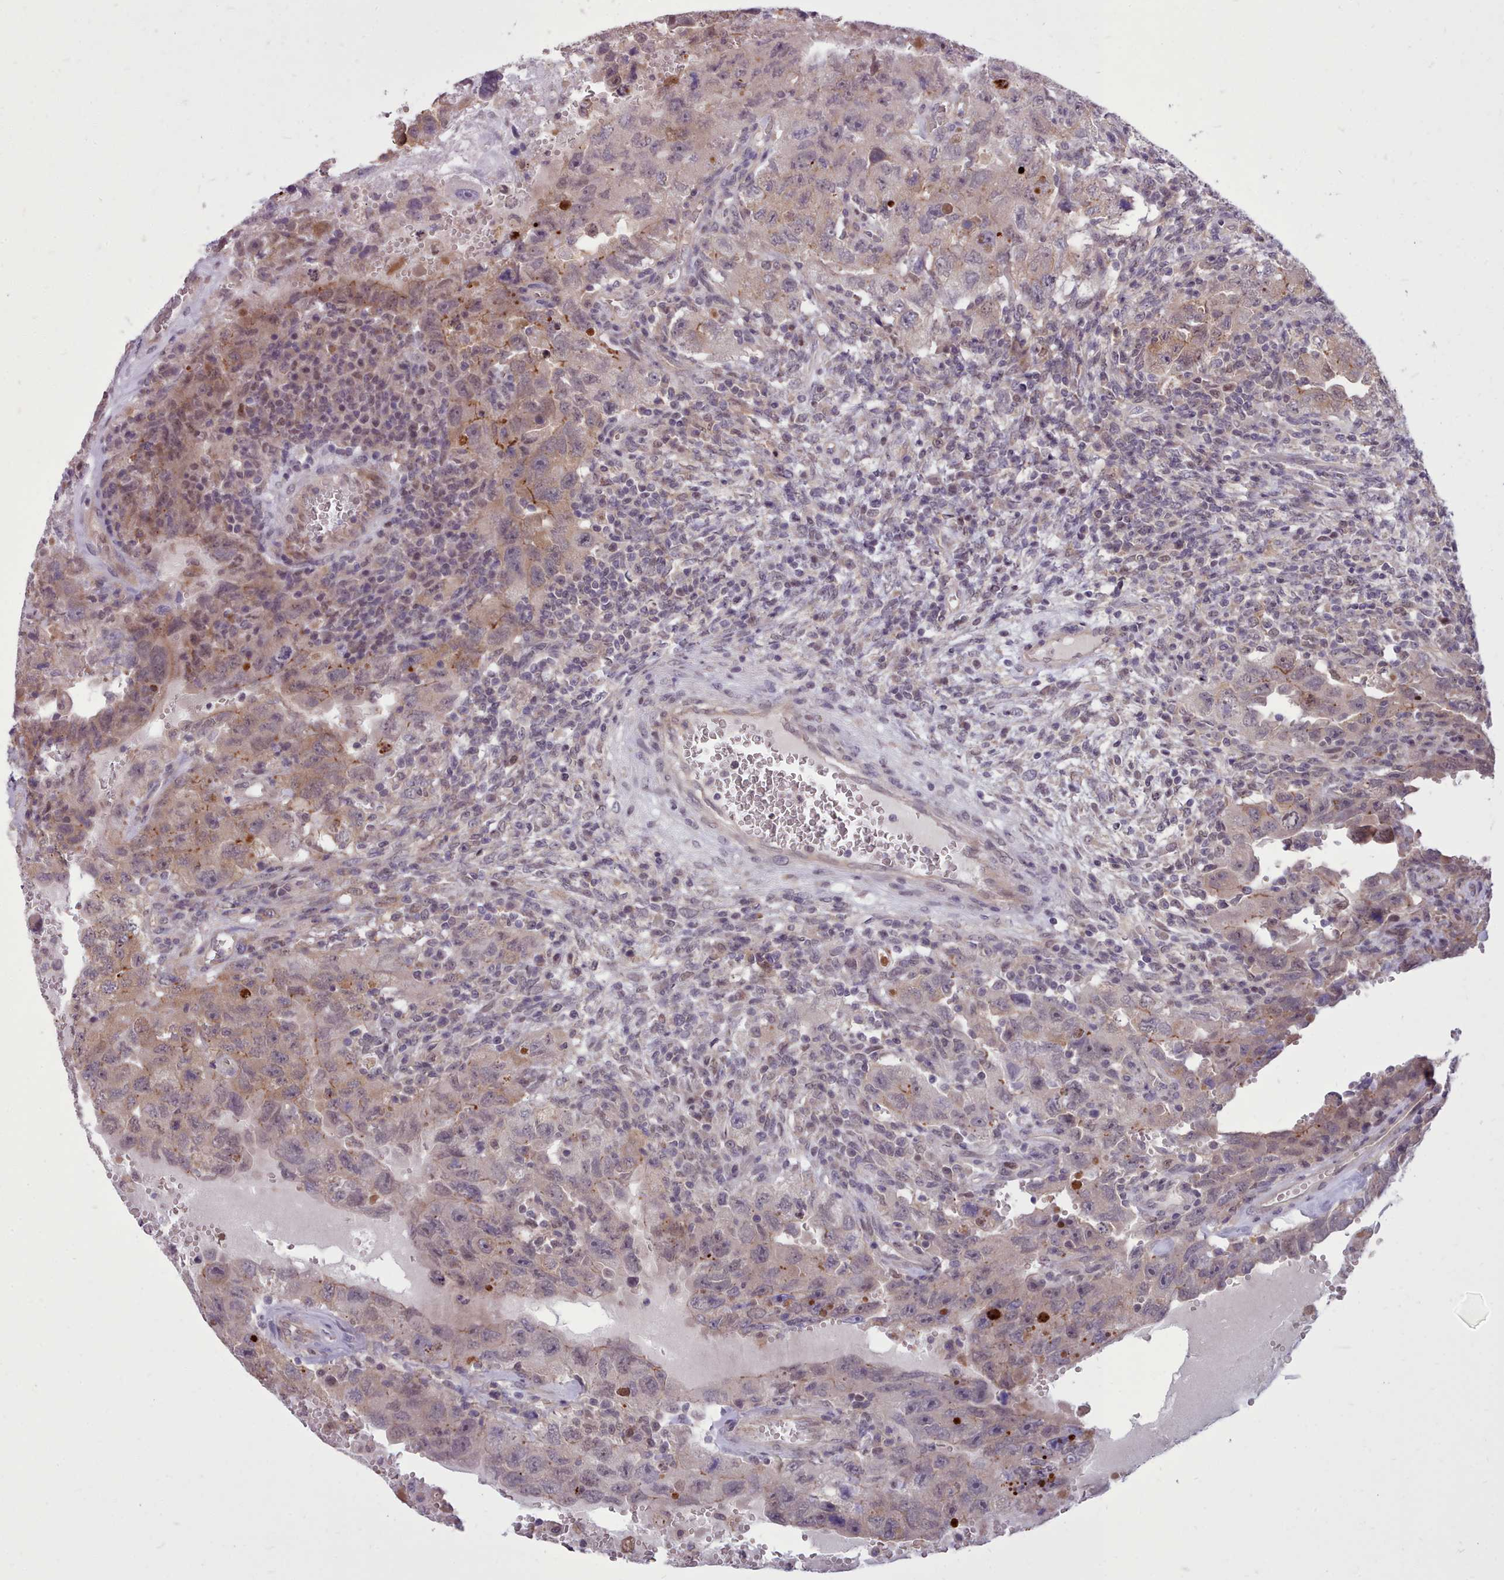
{"staining": {"intensity": "weak", "quantity": "25%-75%", "location": "cytoplasmic/membranous"}, "tissue": "testis cancer", "cell_type": "Tumor cells", "image_type": "cancer", "snomed": [{"axis": "morphology", "description": "Carcinoma, Embryonal, NOS"}, {"axis": "topography", "description": "Testis"}], "caption": "A brown stain labels weak cytoplasmic/membranous staining of a protein in testis cancer (embryonal carcinoma) tumor cells. (DAB = brown stain, brightfield microscopy at high magnification).", "gene": "AHCY", "patient": {"sex": "male", "age": 26}}